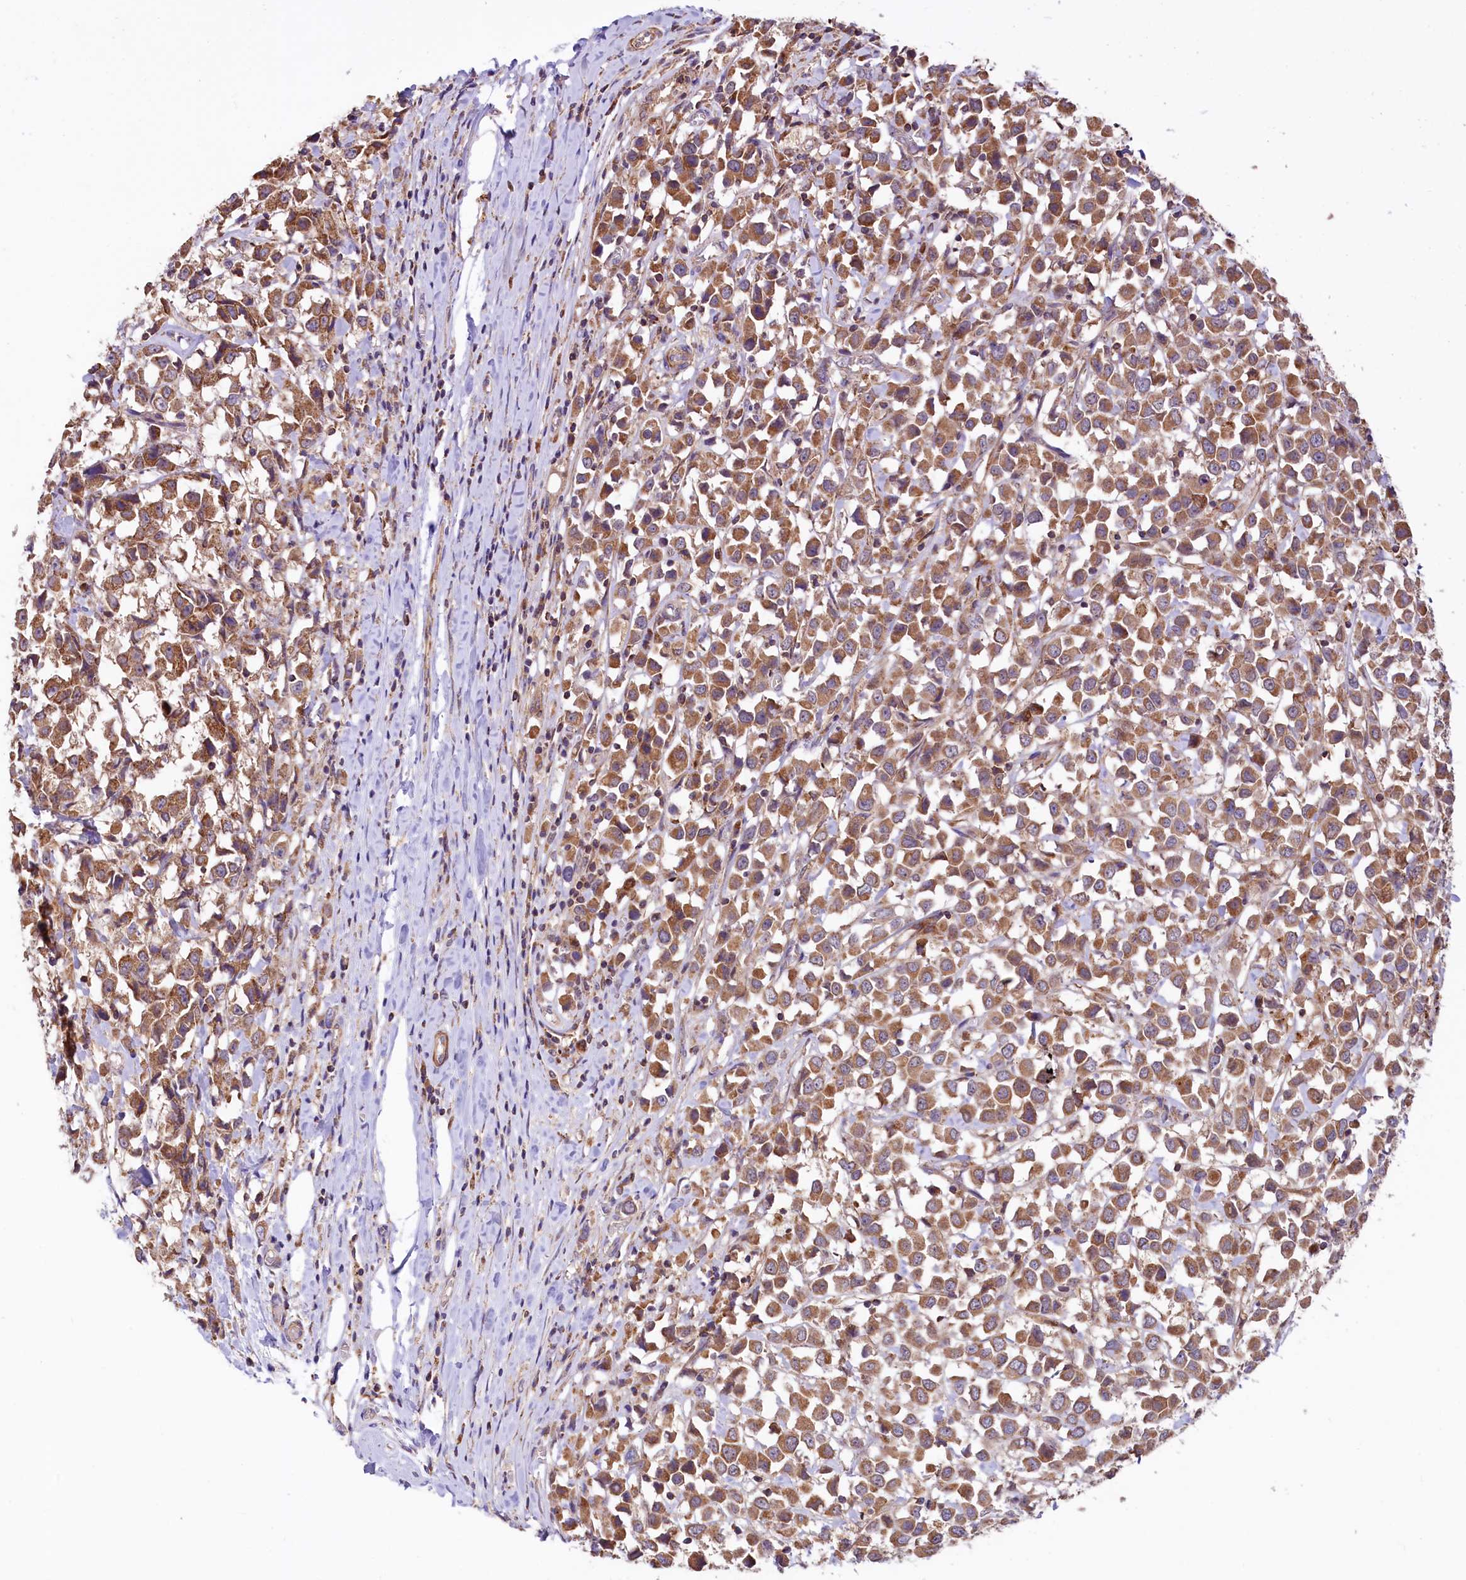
{"staining": {"intensity": "moderate", "quantity": ">75%", "location": "cytoplasmic/membranous"}, "tissue": "breast cancer", "cell_type": "Tumor cells", "image_type": "cancer", "snomed": [{"axis": "morphology", "description": "Duct carcinoma"}, {"axis": "topography", "description": "Breast"}], "caption": "Immunohistochemistry histopathology image of breast cancer stained for a protein (brown), which demonstrates medium levels of moderate cytoplasmic/membranous staining in about >75% of tumor cells.", "gene": "CIAO3", "patient": {"sex": "female", "age": 61}}